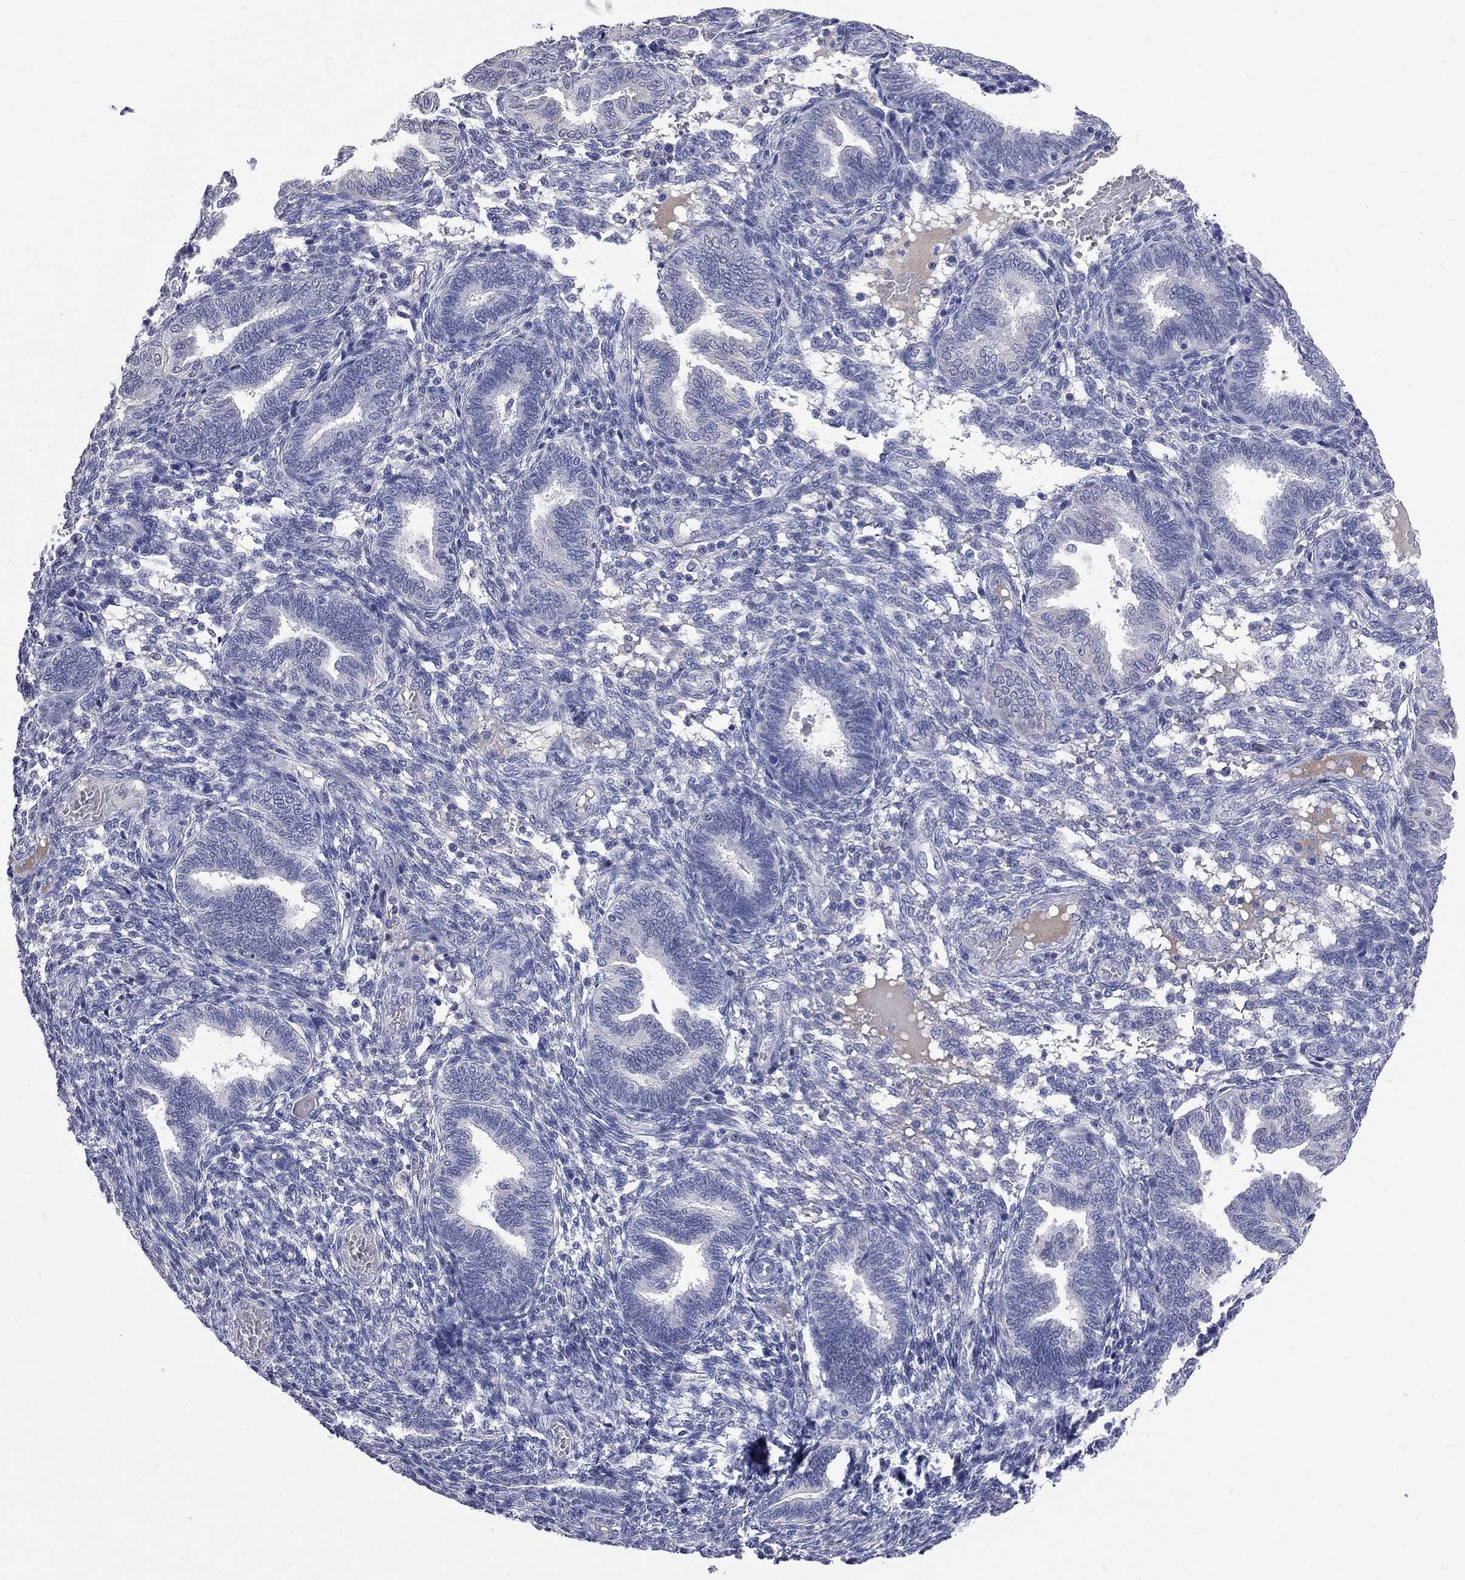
{"staining": {"intensity": "negative", "quantity": "none", "location": "none"}, "tissue": "endometrium", "cell_type": "Cells in endometrial stroma", "image_type": "normal", "snomed": [{"axis": "morphology", "description": "Normal tissue, NOS"}, {"axis": "topography", "description": "Endometrium"}], "caption": "DAB immunohistochemical staining of normal human endometrium exhibits no significant staining in cells in endometrial stroma.", "gene": "FAM221B", "patient": {"sex": "female", "age": 42}}